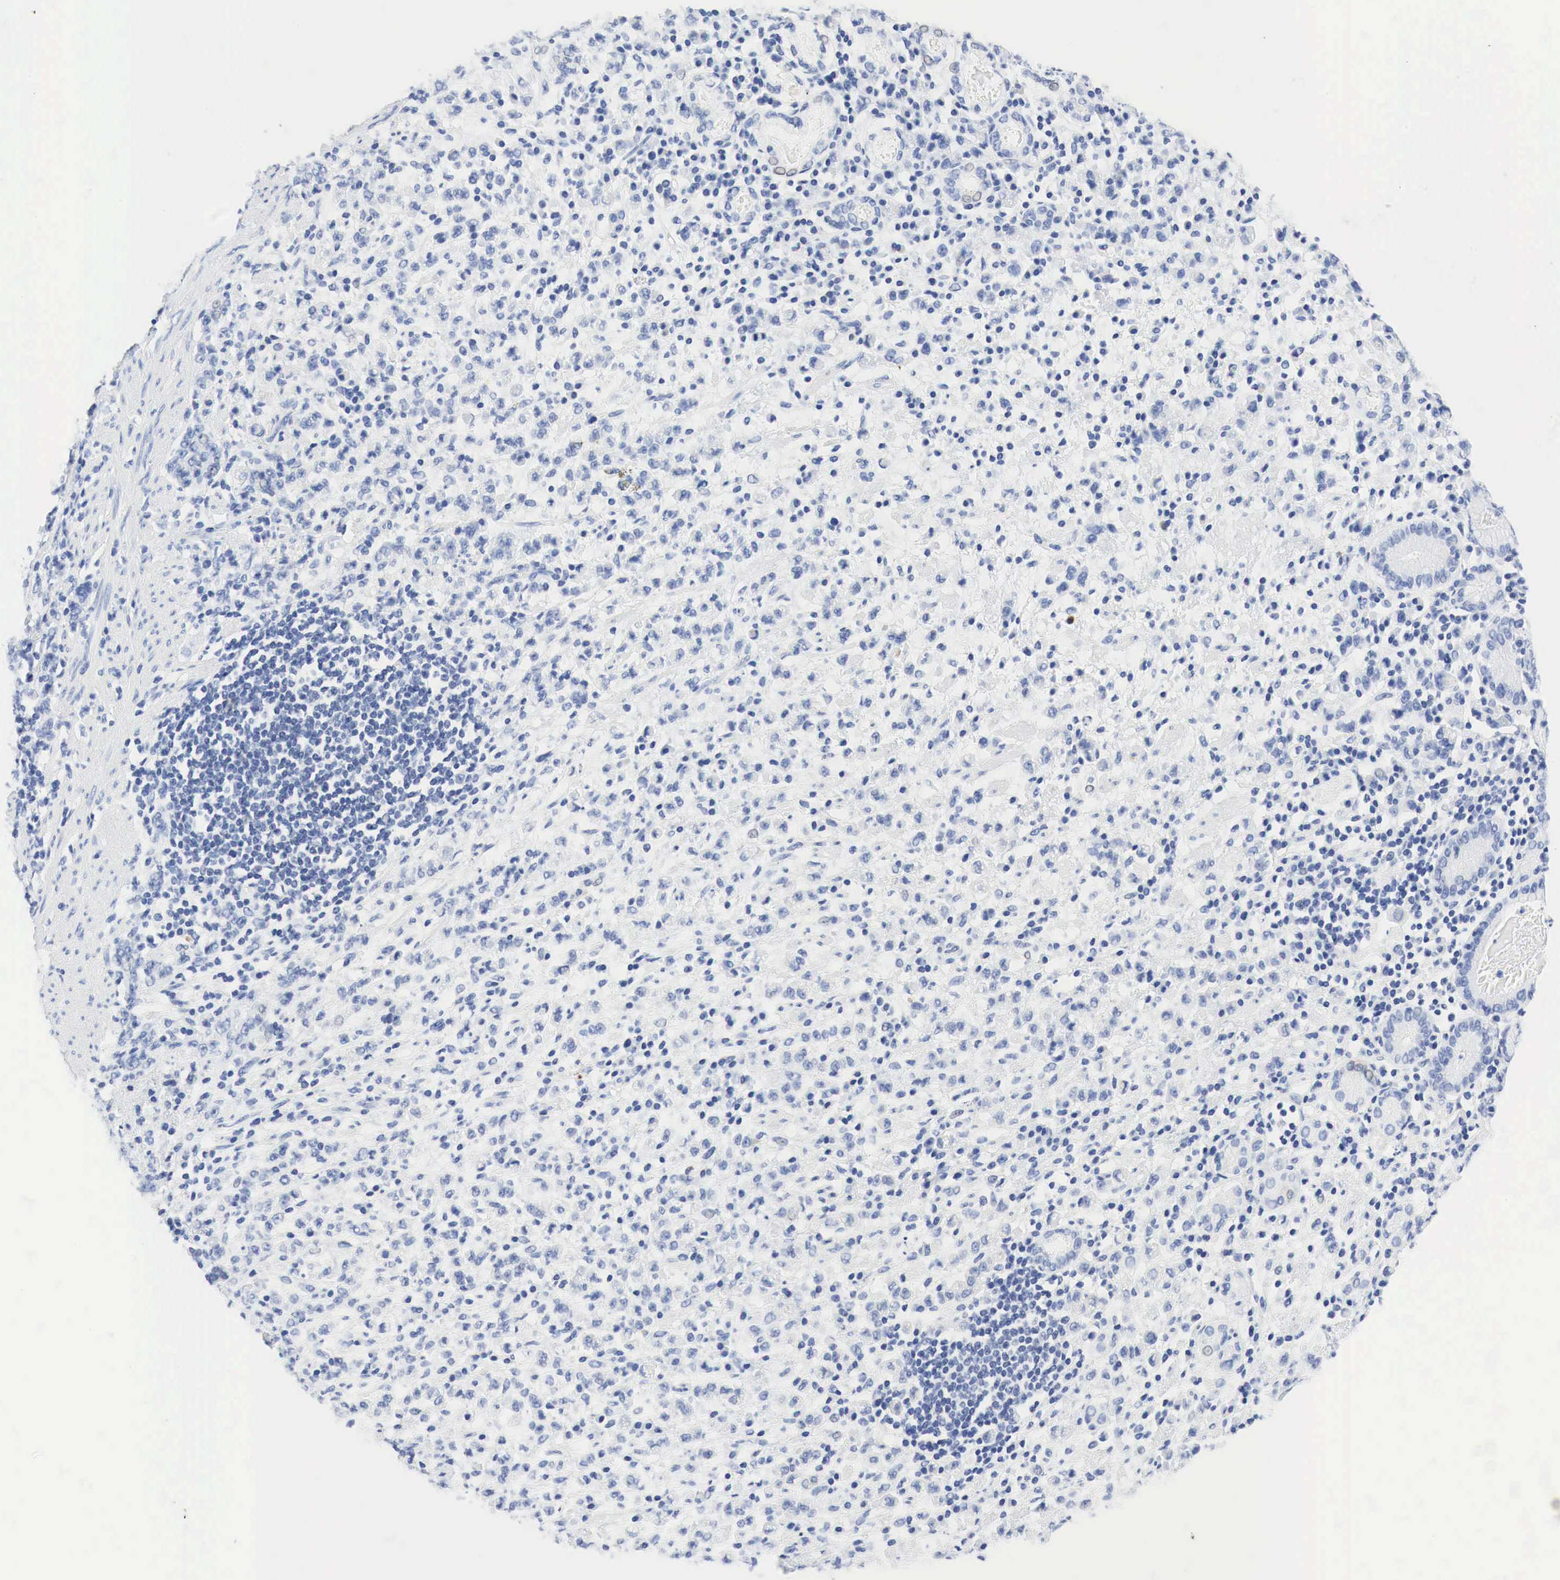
{"staining": {"intensity": "weak", "quantity": "<25%", "location": "cytoplasmic/membranous"}, "tissue": "stomach cancer", "cell_type": "Tumor cells", "image_type": "cancer", "snomed": [{"axis": "morphology", "description": "Adenocarcinoma, NOS"}, {"axis": "topography", "description": "Stomach, lower"}], "caption": "A photomicrograph of human stomach adenocarcinoma is negative for staining in tumor cells.", "gene": "INHA", "patient": {"sex": "male", "age": 88}}